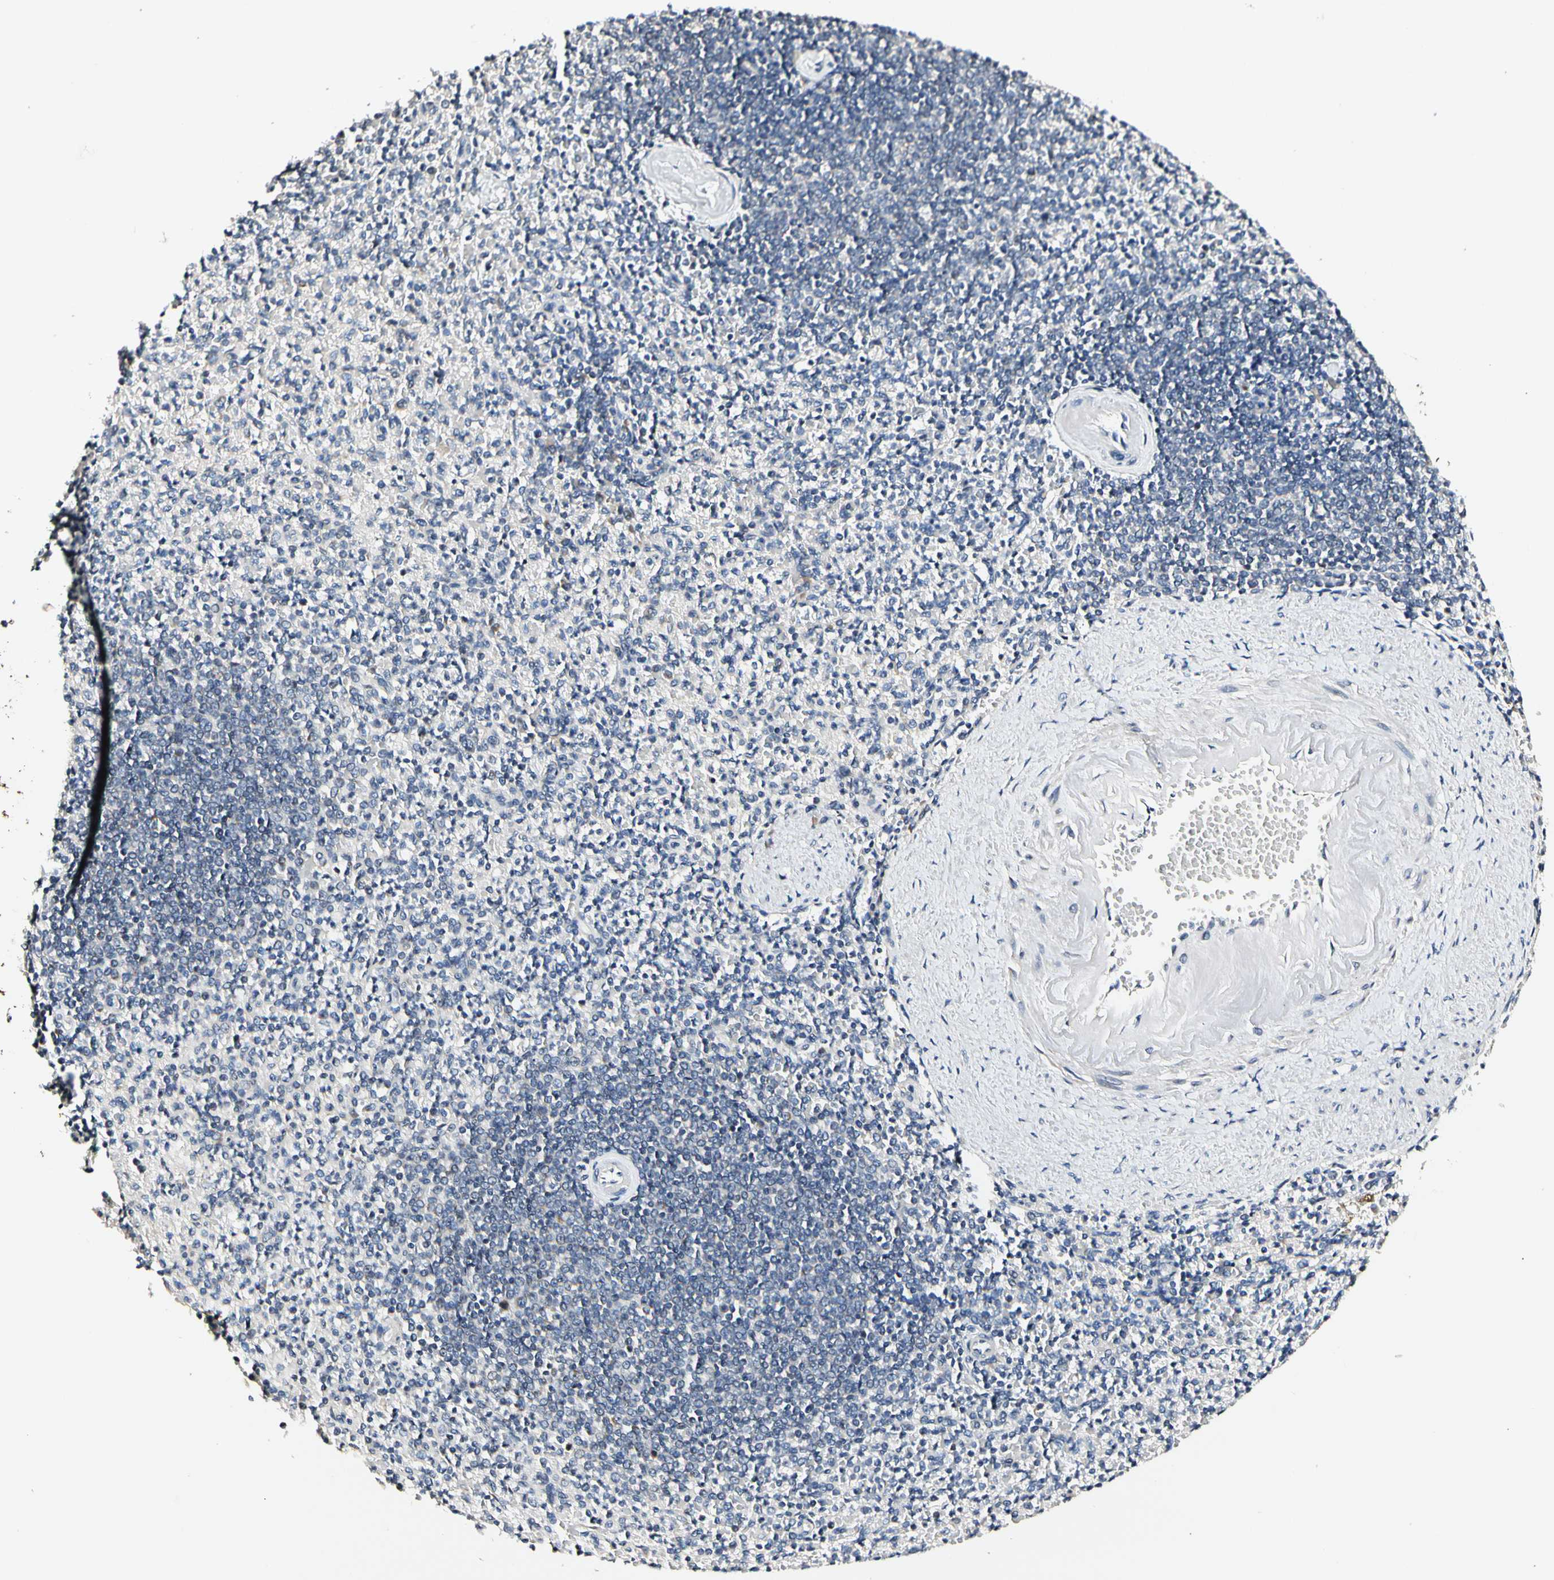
{"staining": {"intensity": "negative", "quantity": "none", "location": "none"}, "tissue": "spleen", "cell_type": "Cells in red pulp", "image_type": "normal", "snomed": [{"axis": "morphology", "description": "Normal tissue, NOS"}, {"axis": "topography", "description": "Spleen"}], "caption": "Benign spleen was stained to show a protein in brown. There is no significant positivity in cells in red pulp. (DAB IHC visualized using brightfield microscopy, high magnification).", "gene": "SOX30", "patient": {"sex": "female", "age": 74}}